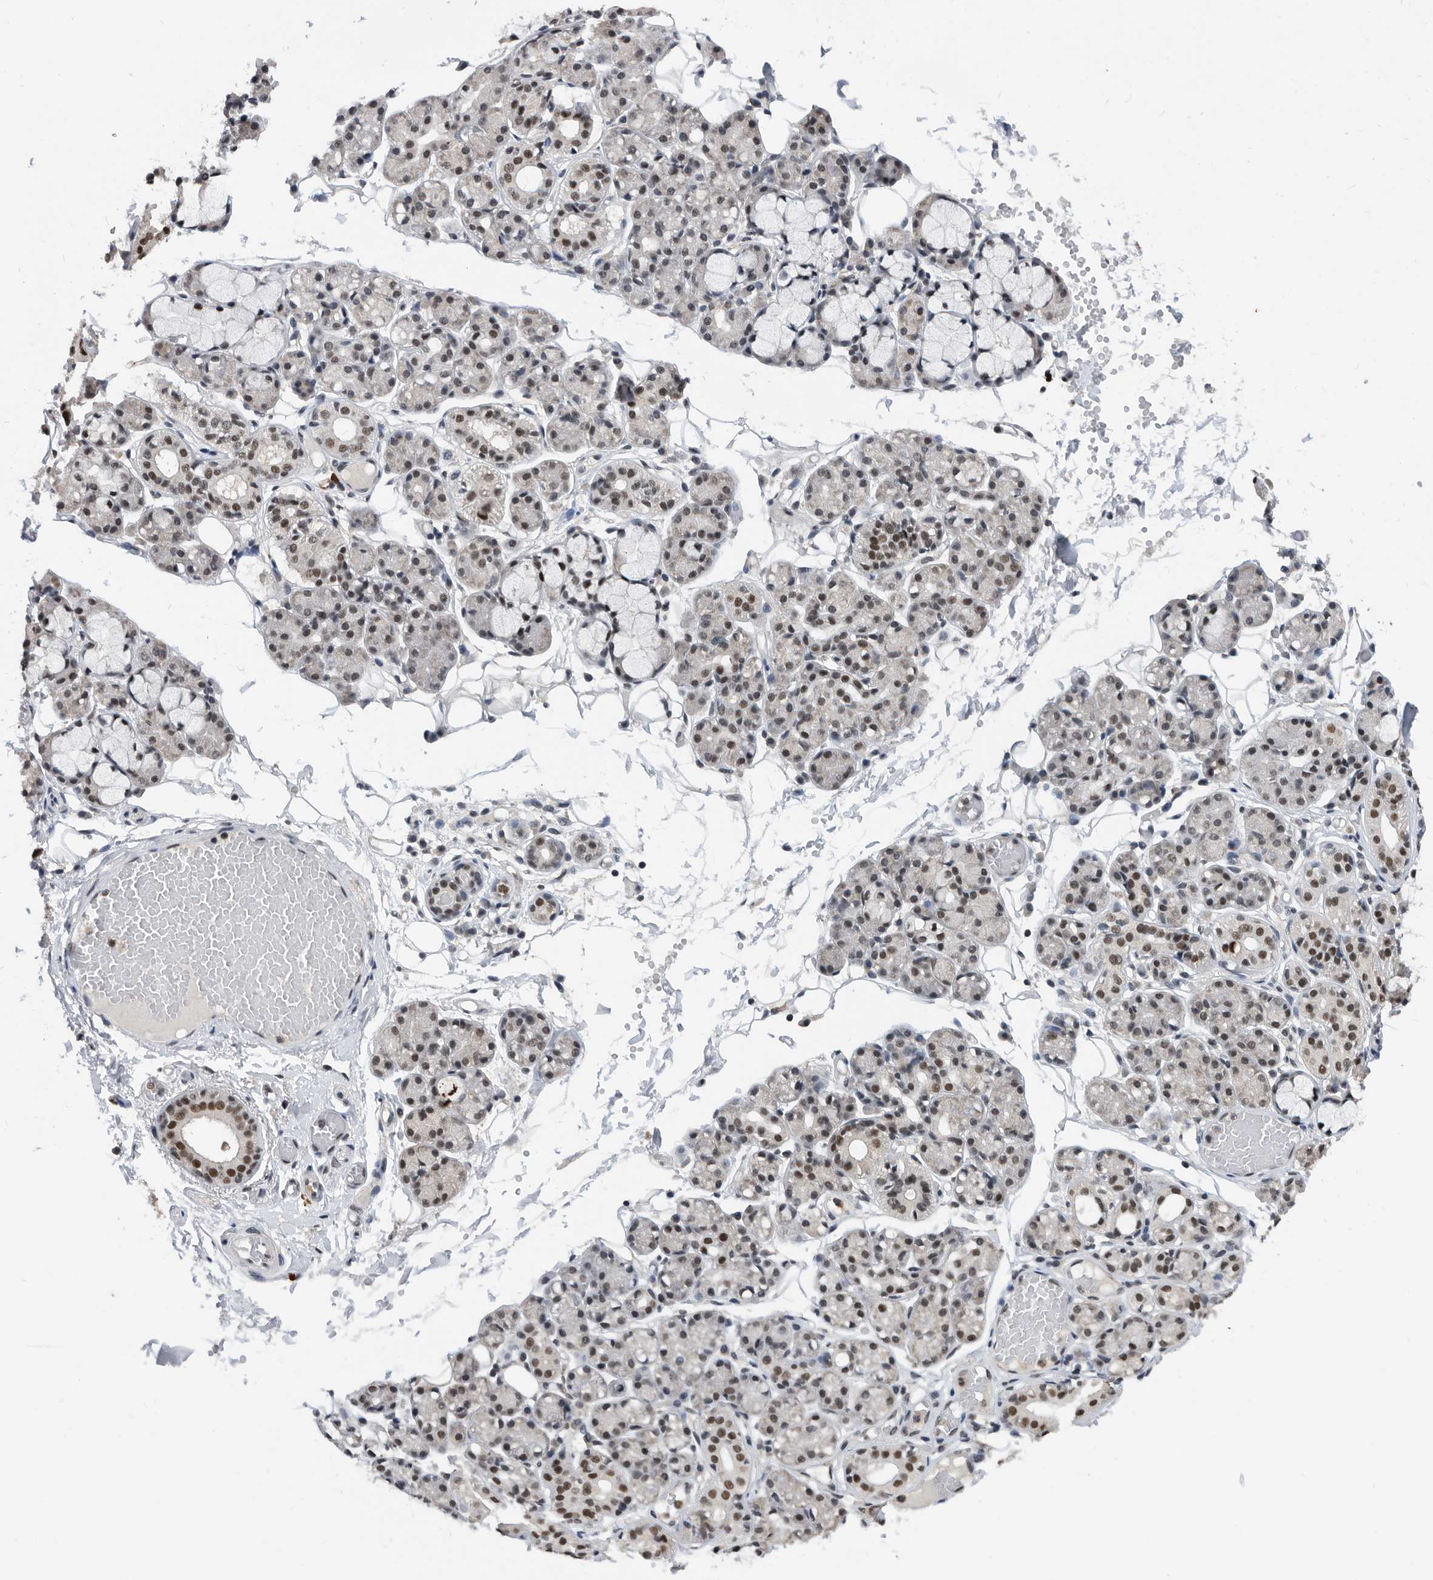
{"staining": {"intensity": "strong", "quantity": "25%-75%", "location": "nuclear"}, "tissue": "salivary gland", "cell_type": "Glandular cells", "image_type": "normal", "snomed": [{"axis": "morphology", "description": "Normal tissue, NOS"}, {"axis": "topography", "description": "Salivary gland"}], "caption": "This micrograph reveals immunohistochemistry (IHC) staining of unremarkable salivary gland, with high strong nuclear expression in about 25%-75% of glandular cells.", "gene": "ZNF260", "patient": {"sex": "male", "age": 63}}